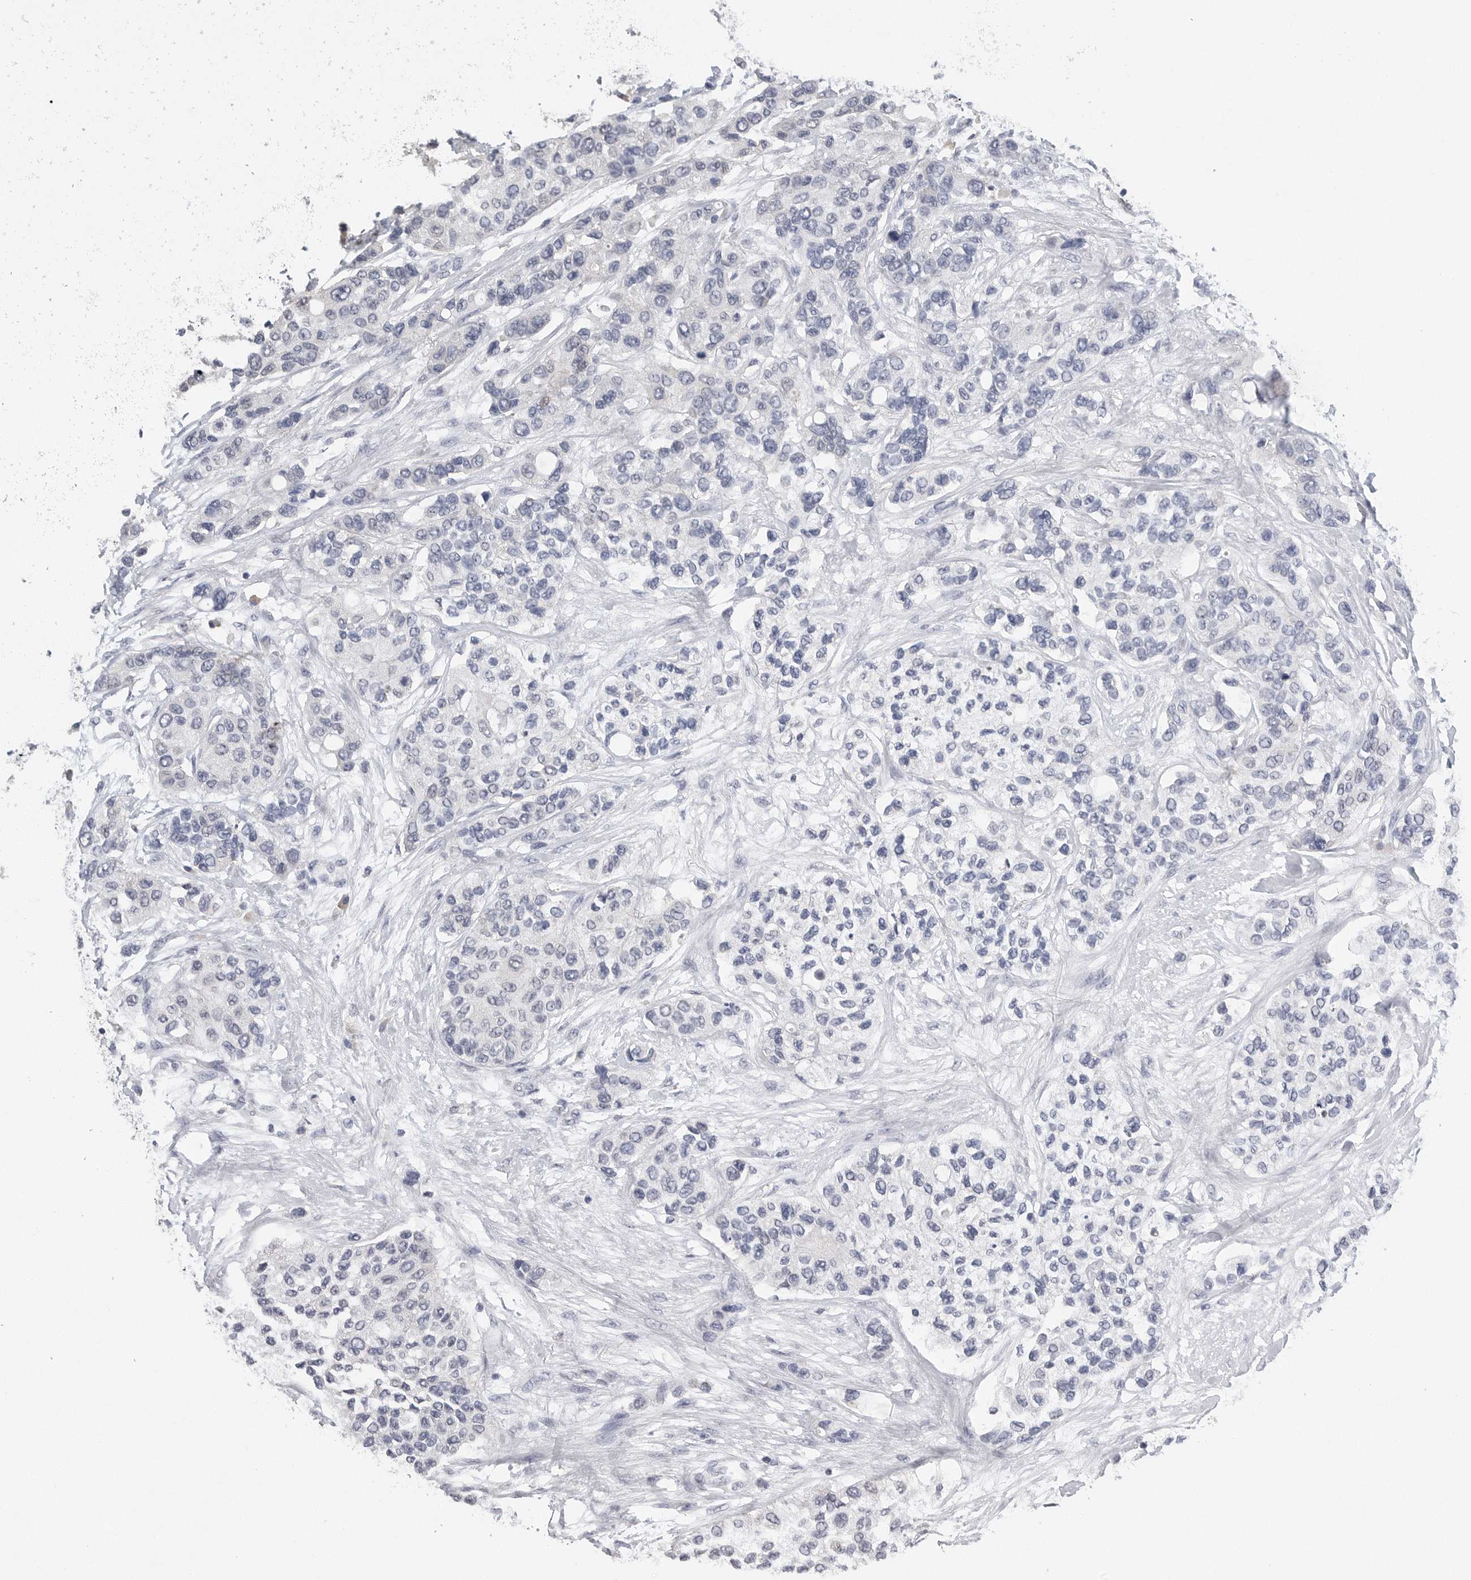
{"staining": {"intensity": "negative", "quantity": "none", "location": "none"}, "tissue": "urothelial cancer", "cell_type": "Tumor cells", "image_type": "cancer", "snomed": [{"axis": "morphology", "description": "Urothelial carcinoma, High grade"}, {"axis": "topography", "description": "Urinary bladder"}], "caption": "IHC image of neoplastic tissue: human high-grade urothelial carcinoma stained with DAB (3,3'-diaminobenzidine) shows no significant protein expression in tumor cells.", "gene": "FABP6", "patient": {"sex": "female", "age": 56}}